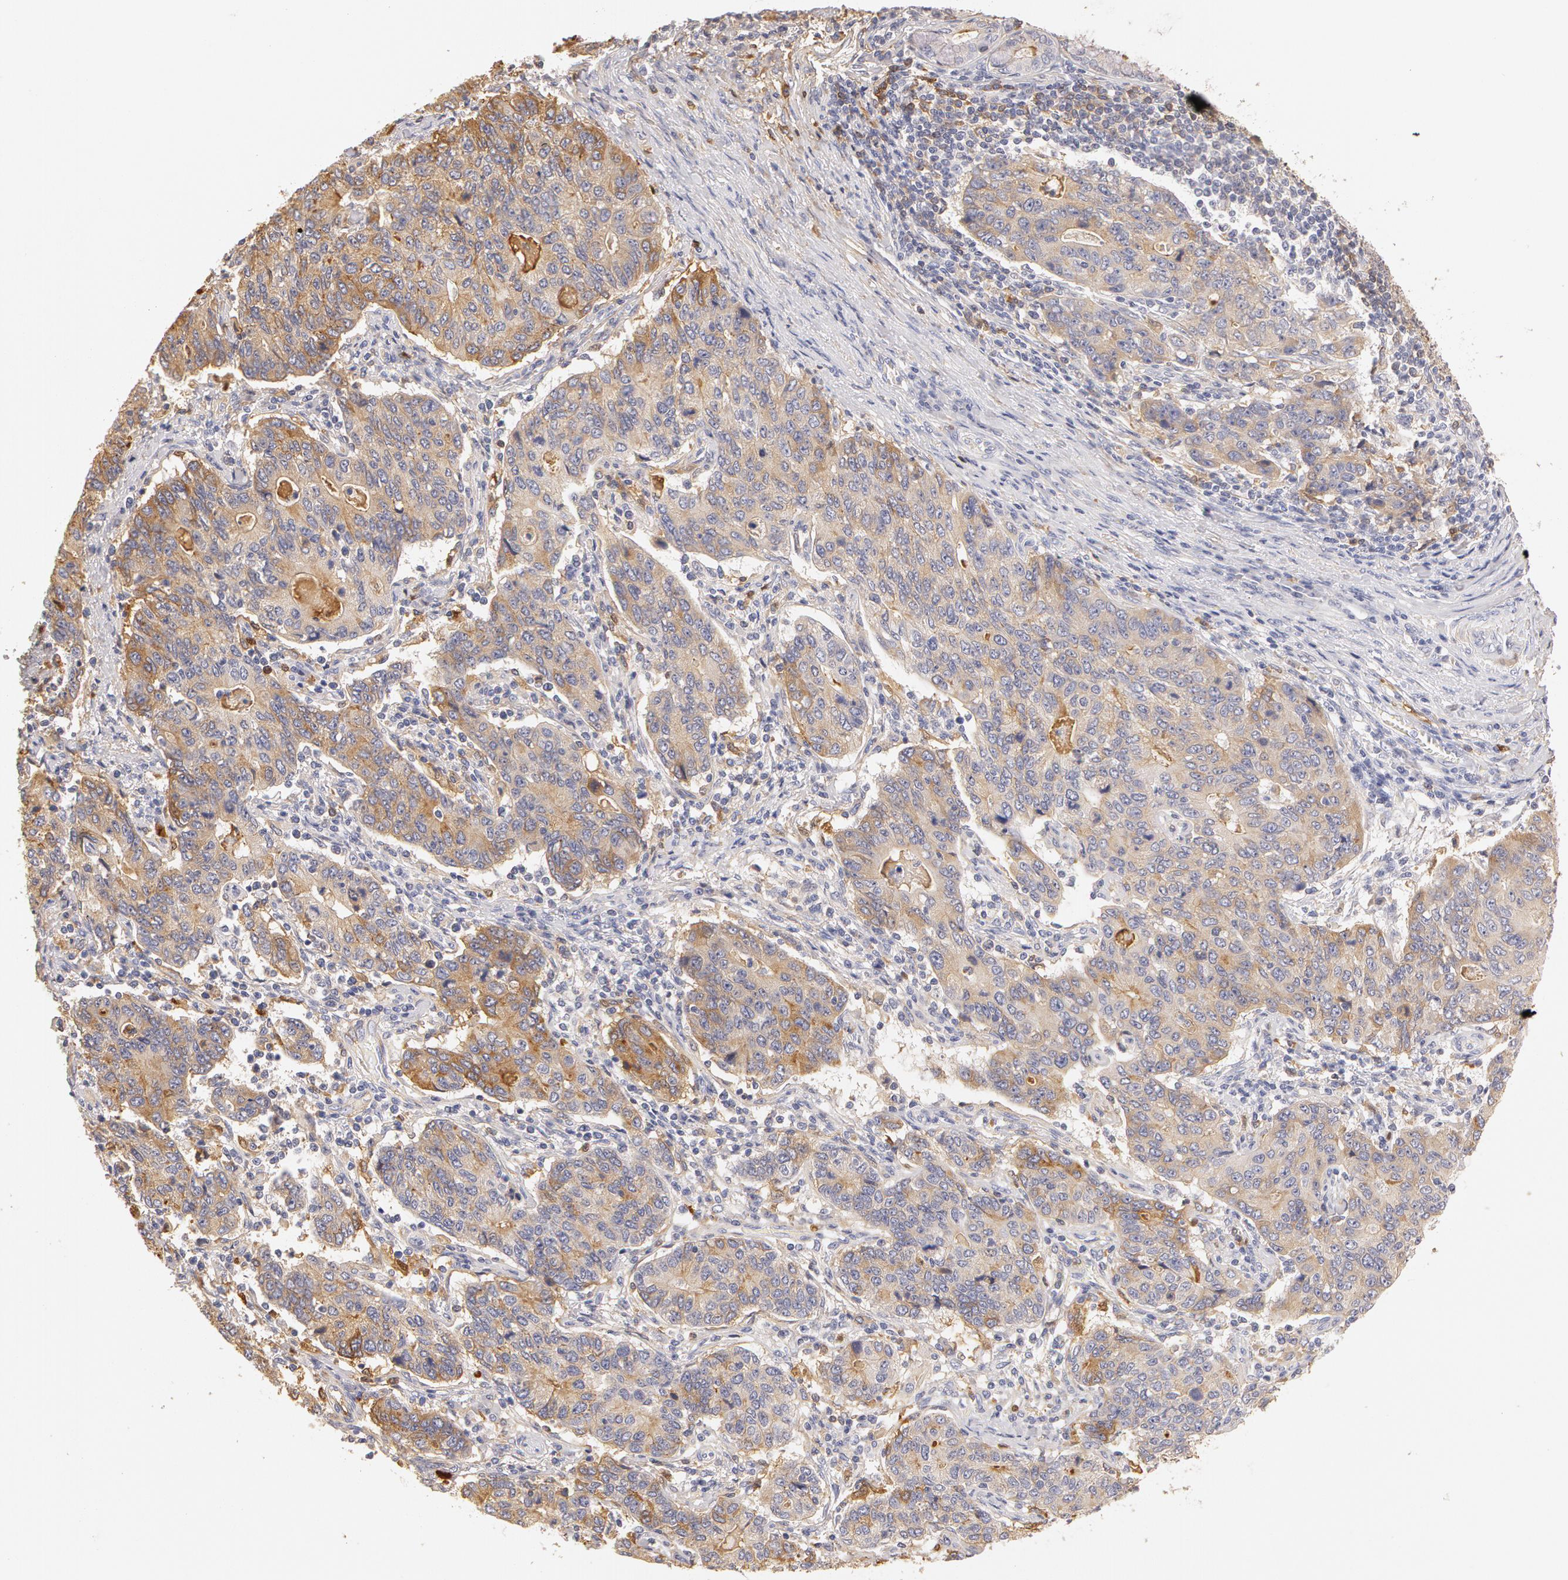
{"staining": {"intensity": "weak", "quantity": "<25%", "location": "cytoplasmic/membranous"}, "tissue": "stomach cancer", "cell_type": "Tumor cells", "image_type": "cancer", "snomed": [{"axis": "morphology", "description": "Adenocarcinoma, NOS"}, {"axis": "topography", "description": "Esophagus"}, {"axis": "topography", "description": "Stomach"}], "caption": "This is an immunohistochemistry (IHC) image of adenocarcinoma (stomach). There is no expression in tumor cells.", "gene": "TF", "patient": {"sex": "male", "age": 74}}